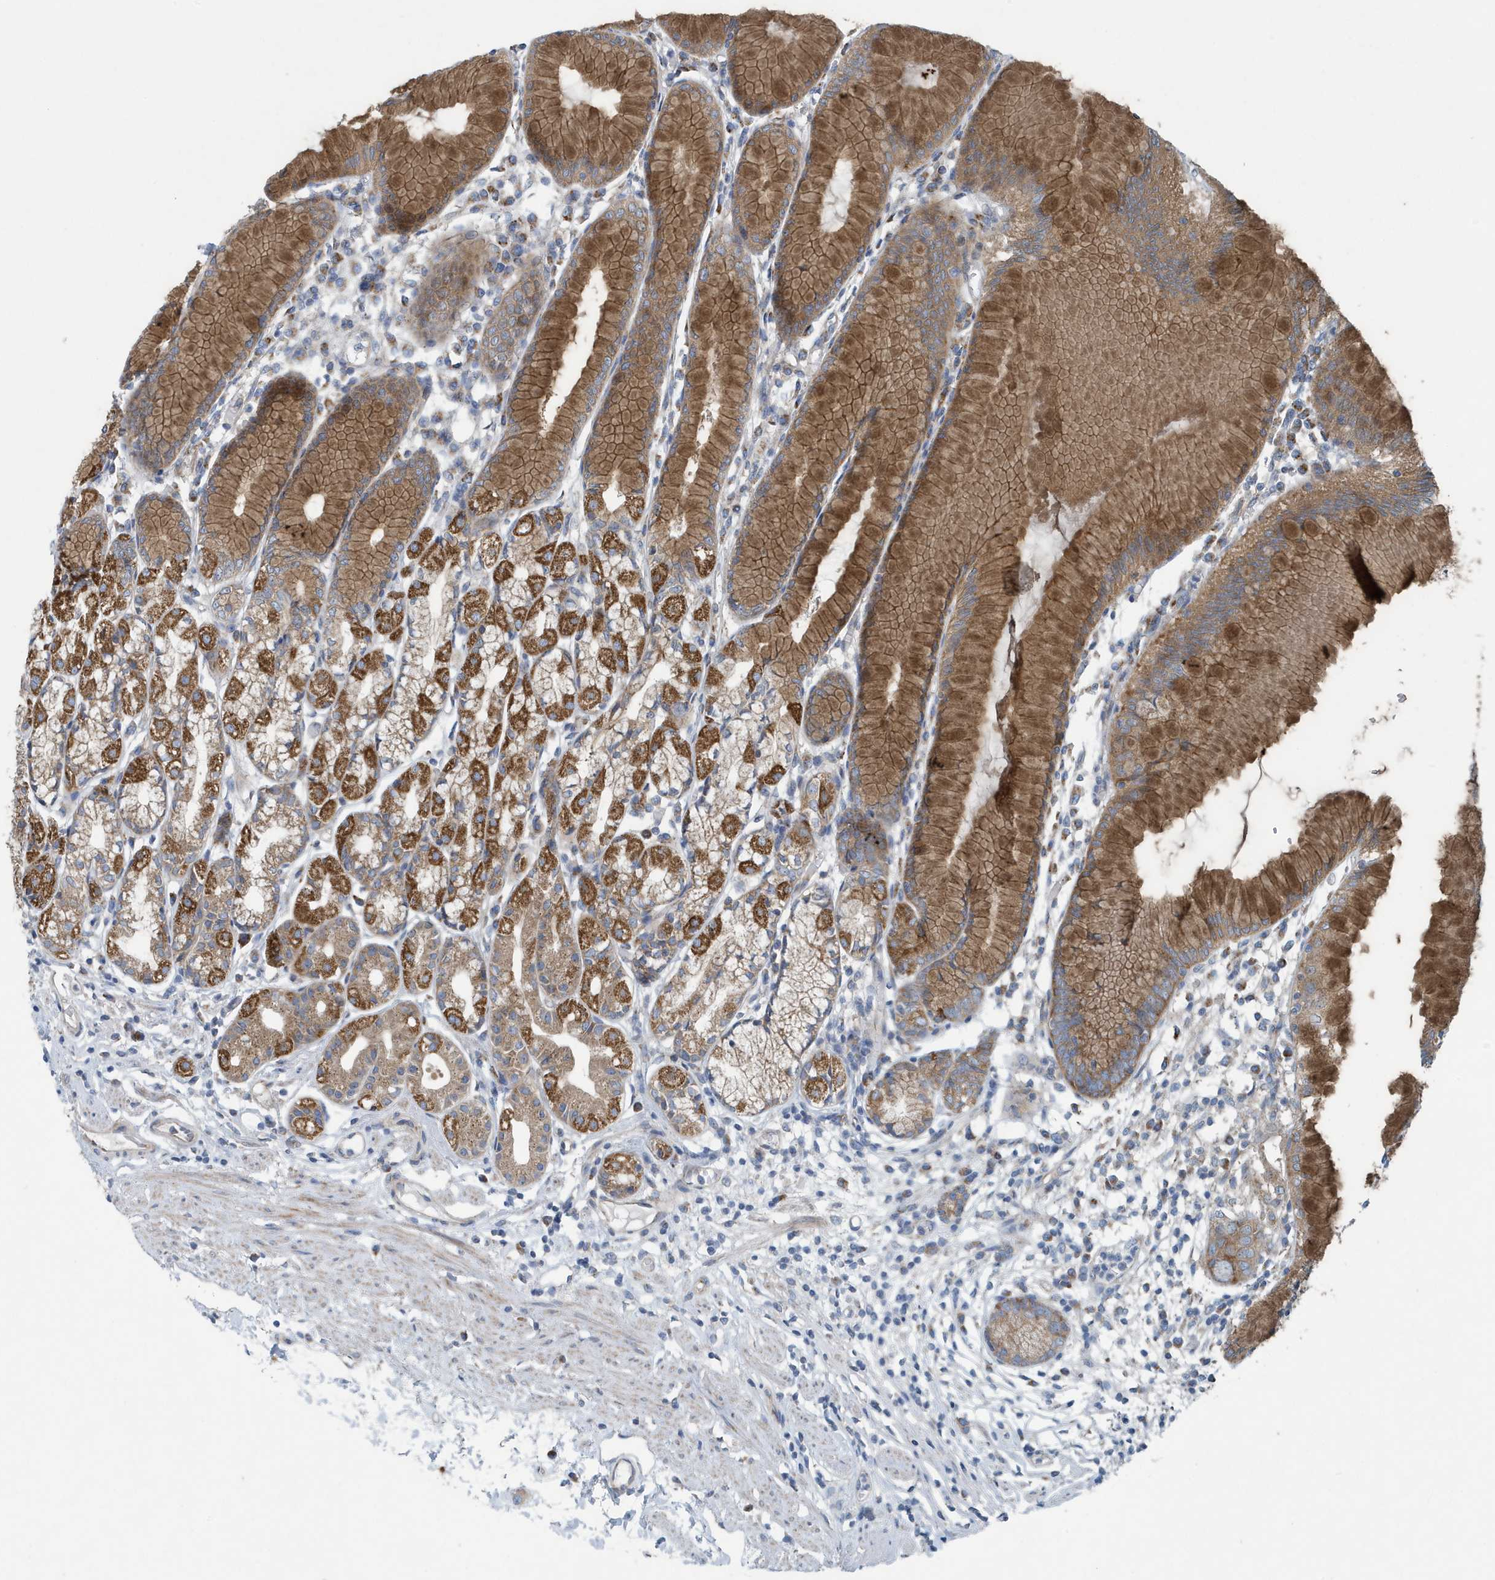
{"staining": {"intensity": "strong", "quantity": "25%-75%", "location": "cytoplasmic/membranous"}, "tissue": "stomach", "cell_type": "Glandular cells", "image_type": "normal", "snomed": [{"axis": "morphology", "description": "Normal tissue, NOS"}, {"axis": "topography", "description": "Stomach"}], "caption": "Immunohistochemistry (IHC) (DAB (3,3'-diaminobenzidine)) staining of normal human stomach displays strong cytoplasmic/membranous protein expression in about 25%-75% of glandular cells.", "gene": "PPM1M", "patient": {"sex": "female", "age": 57}}